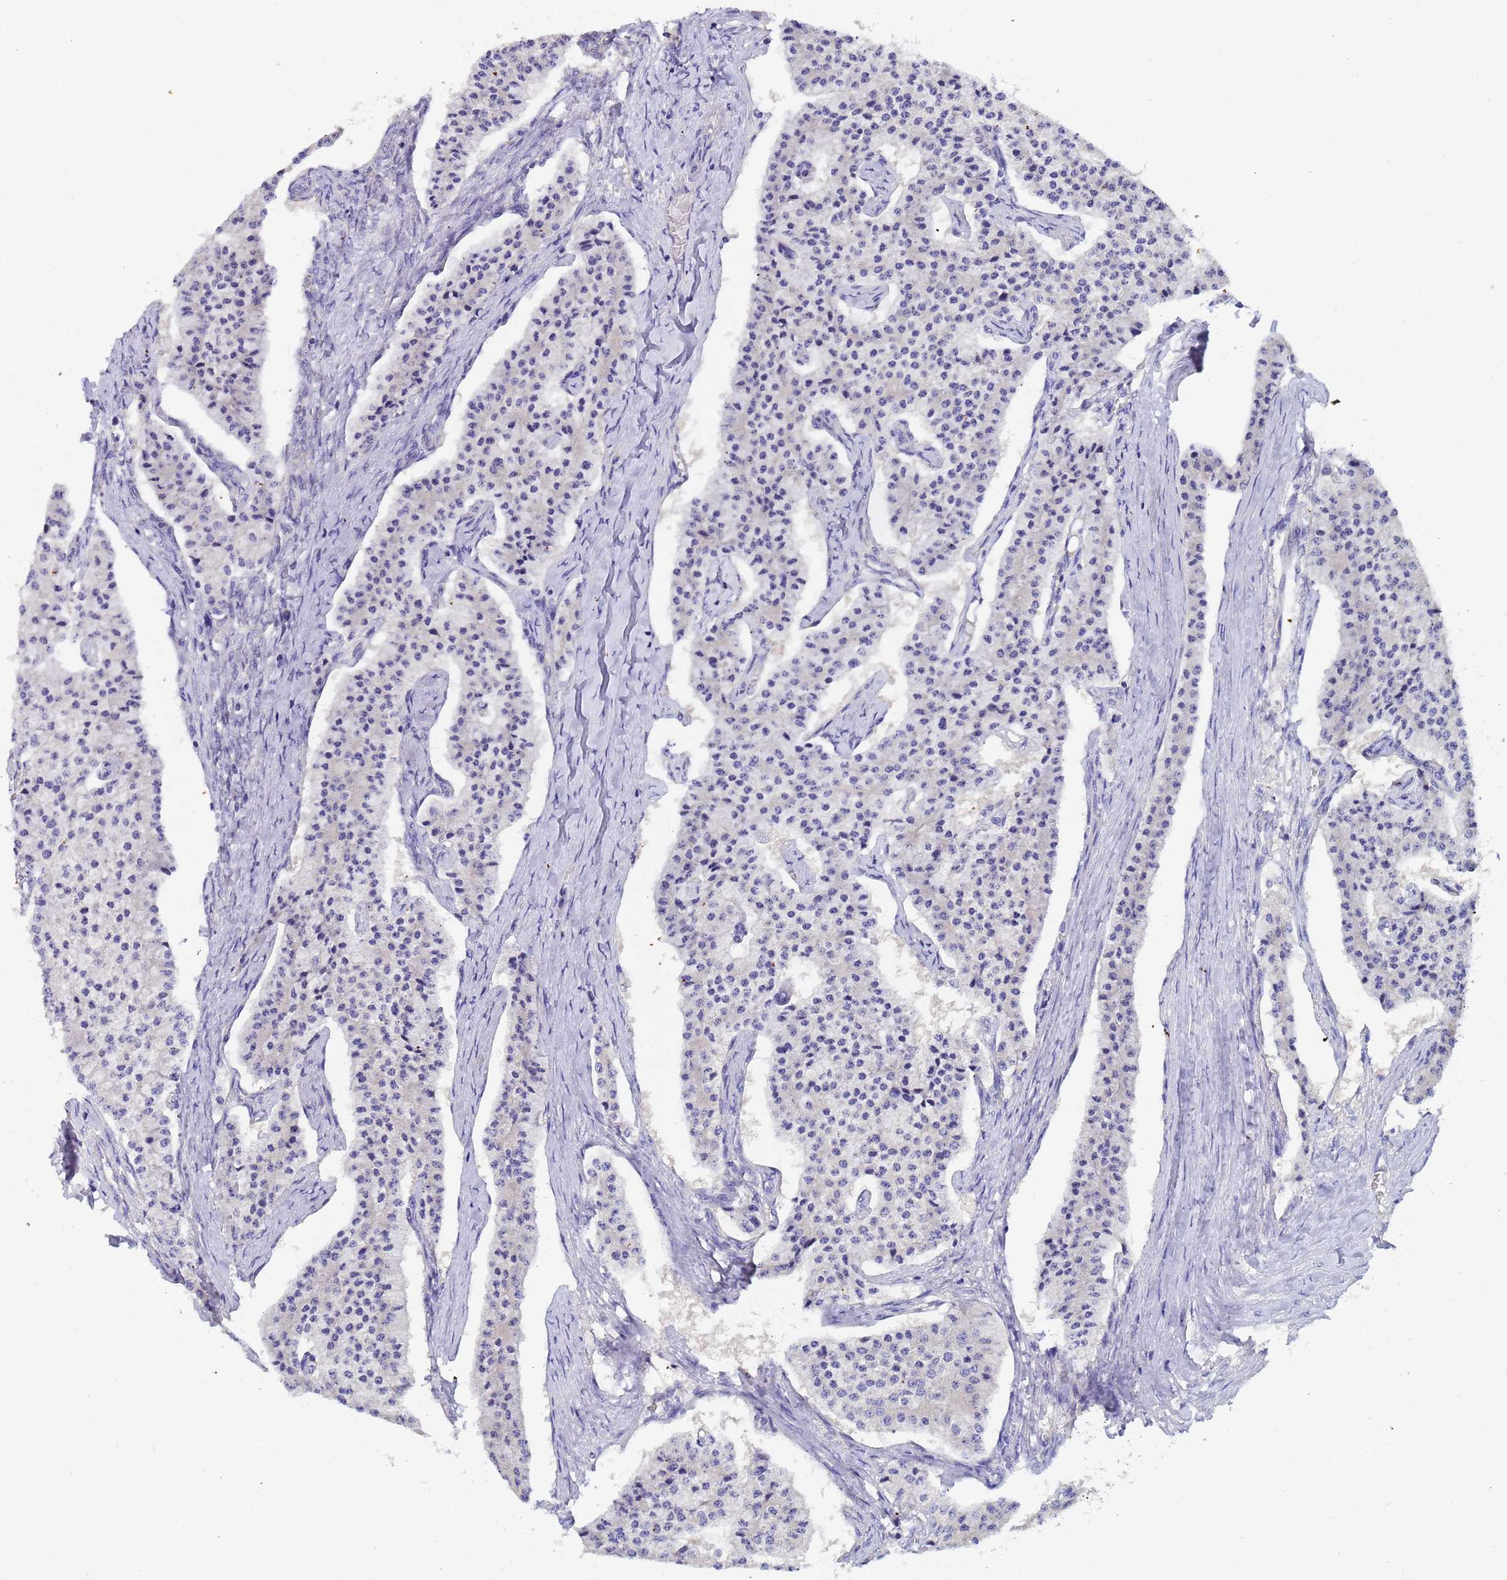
{"staining": {"intensity": "negative", "quantity": "none", "location": "none"}, "tissue": "carcinoid", "cell_type": "Tumor cells", "image_type": "cancer", "snomed": [{"axis": "morphology", "description": "Carcinoid, malignant, NOS"}, {"axis": "topography", "description": "Colon"}], "caption": "High power microscopy photomicrograph of an immunohistochemistry micrograph of carcinoid (malignant), revealing no significant staining in tumor cells.", "gene": "UBE2O", "patient": {"sex": "female", "age": 52}}